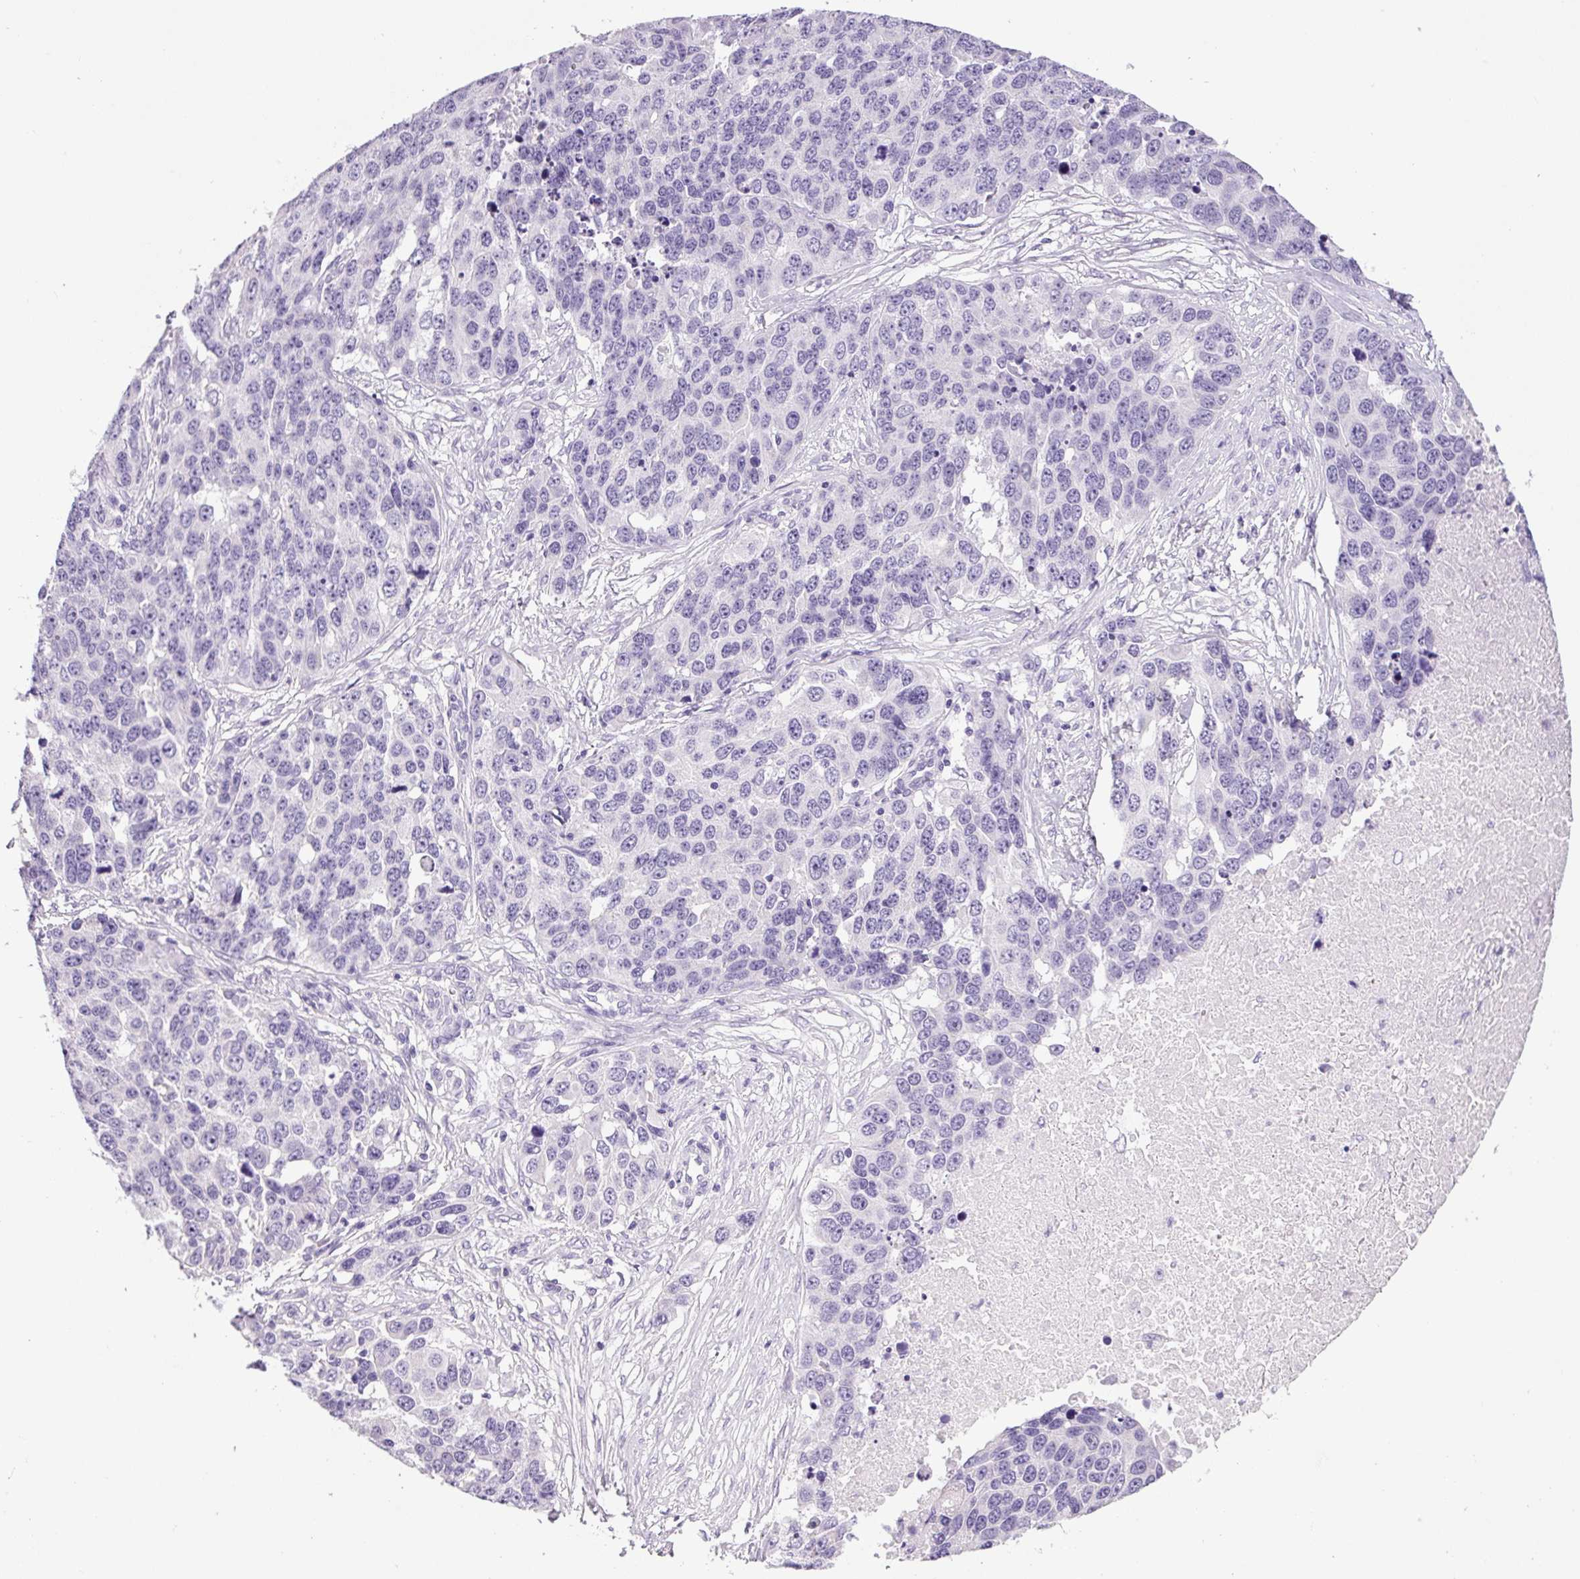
{"staining": {"intensity": "negative", "quantity": "none", "location": "none"}, "tissue": "ovarian cancer", "cell_type": "Tumor cells", "image_type": "cancer", "snomed": [{"axis": "morphology", "description": "Cystadenocarcinoma, serous, NOS"}, {"axis": "topography", "description": "Ovary"}], "caption": "There is no significant positivity in tumor cells of ovarian cancer. (DAB immunohistochemistry visualized using brightfield microscopy, high magnification).", "gene": "CHGA", "patient": {"sex": "female", "age": 76}}